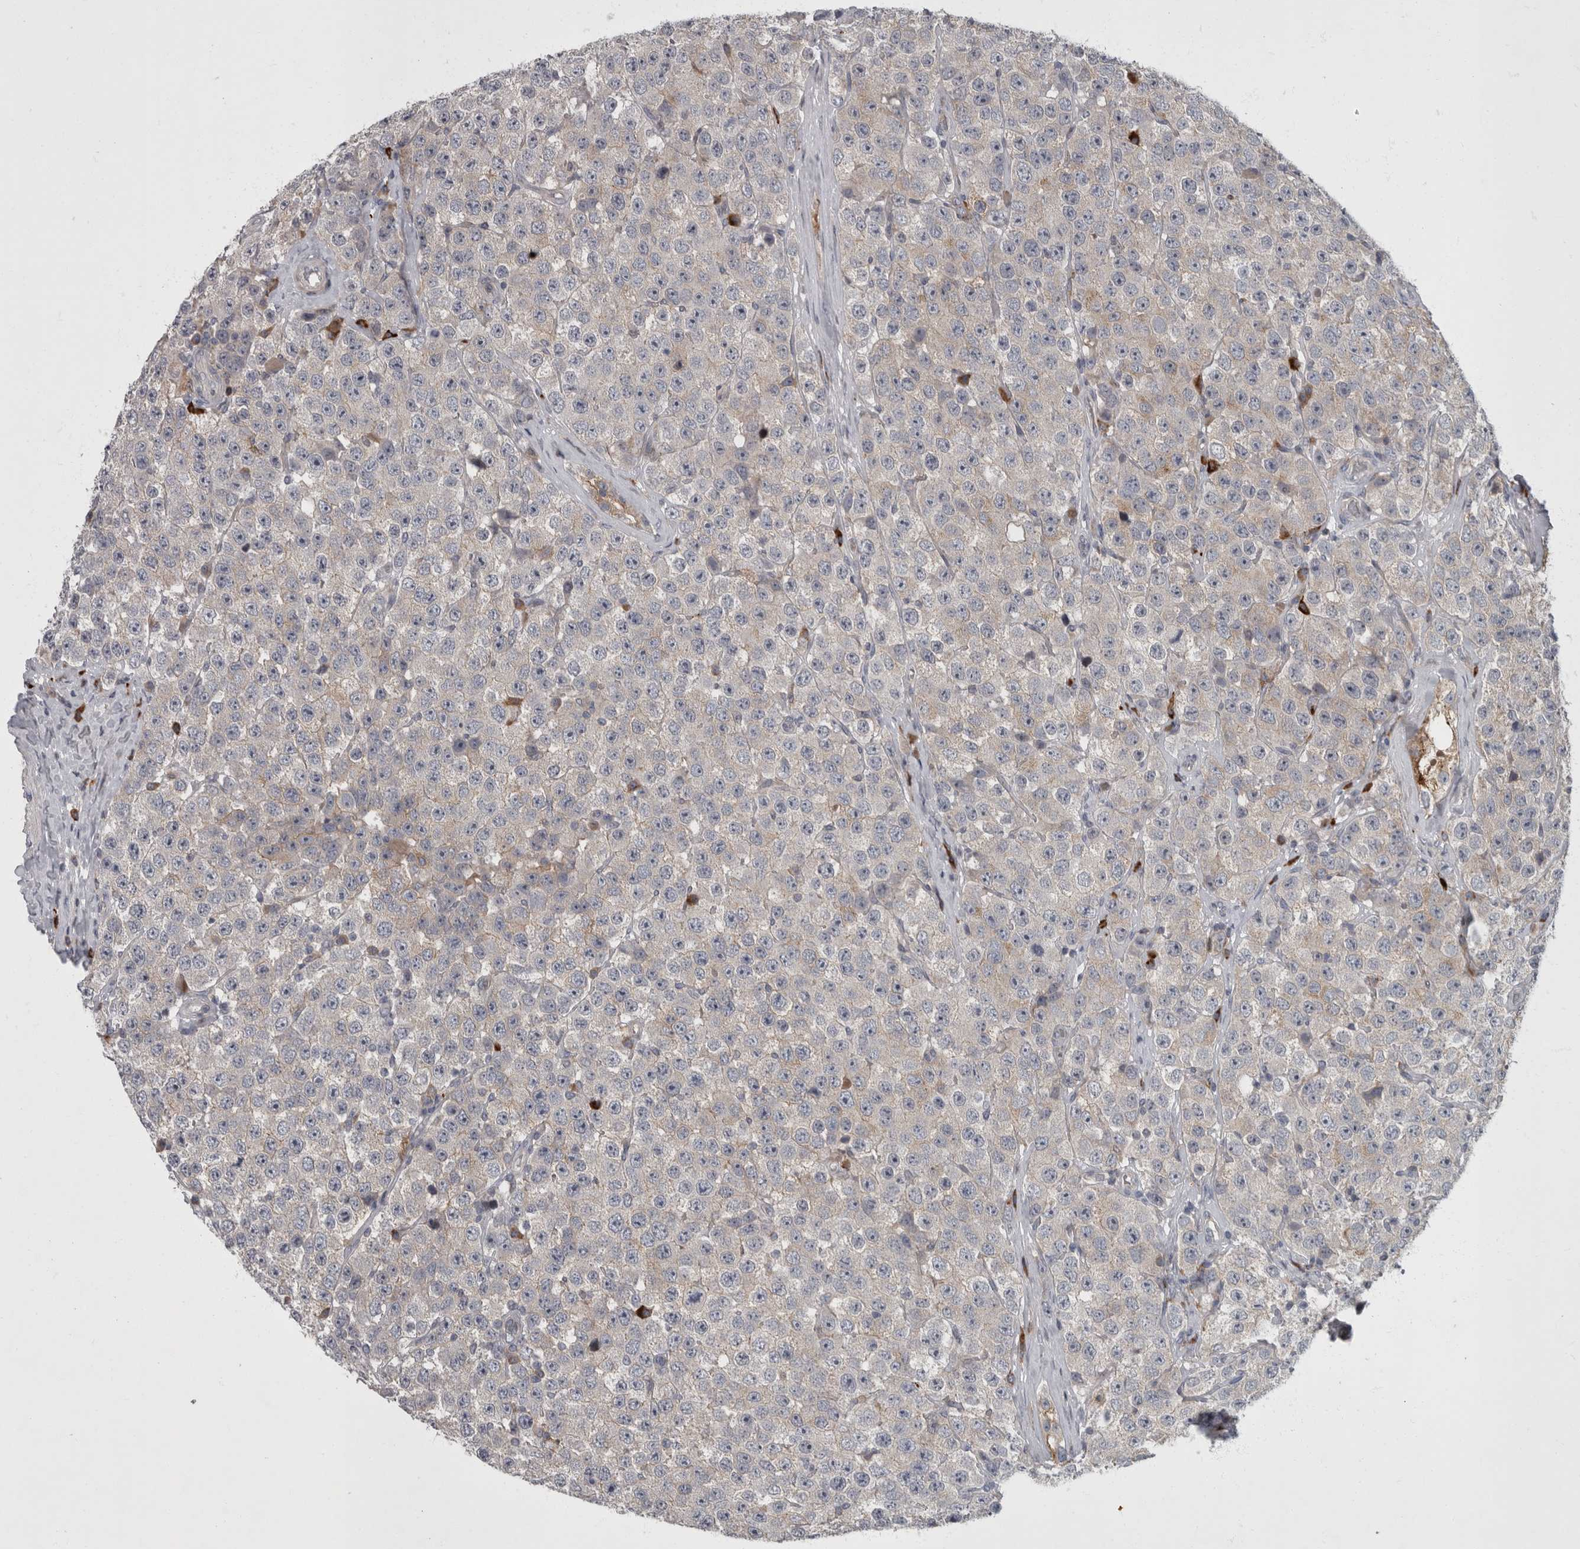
{"staining": {"intensity": "negative", "quantity": "none", "location": "none"}, "tissue": "testis cancer", "cell_type": "Tumor cells", "image_type": "cancer", "snomed": [{"axis": "morphology", "description": "Seminoma, NOS"}, {"axis": "morphology", "description": "Carcinoma, Embryonal, NOS"}, {"axis": "topography", "description": "Testis"}], "caption": "This is a photomicrograph of IHC staining of testis cancer, which shows no expression in tumor cells.", "gene": "CDC42BPG", "patient": {"sex": "male", "age": 28}}